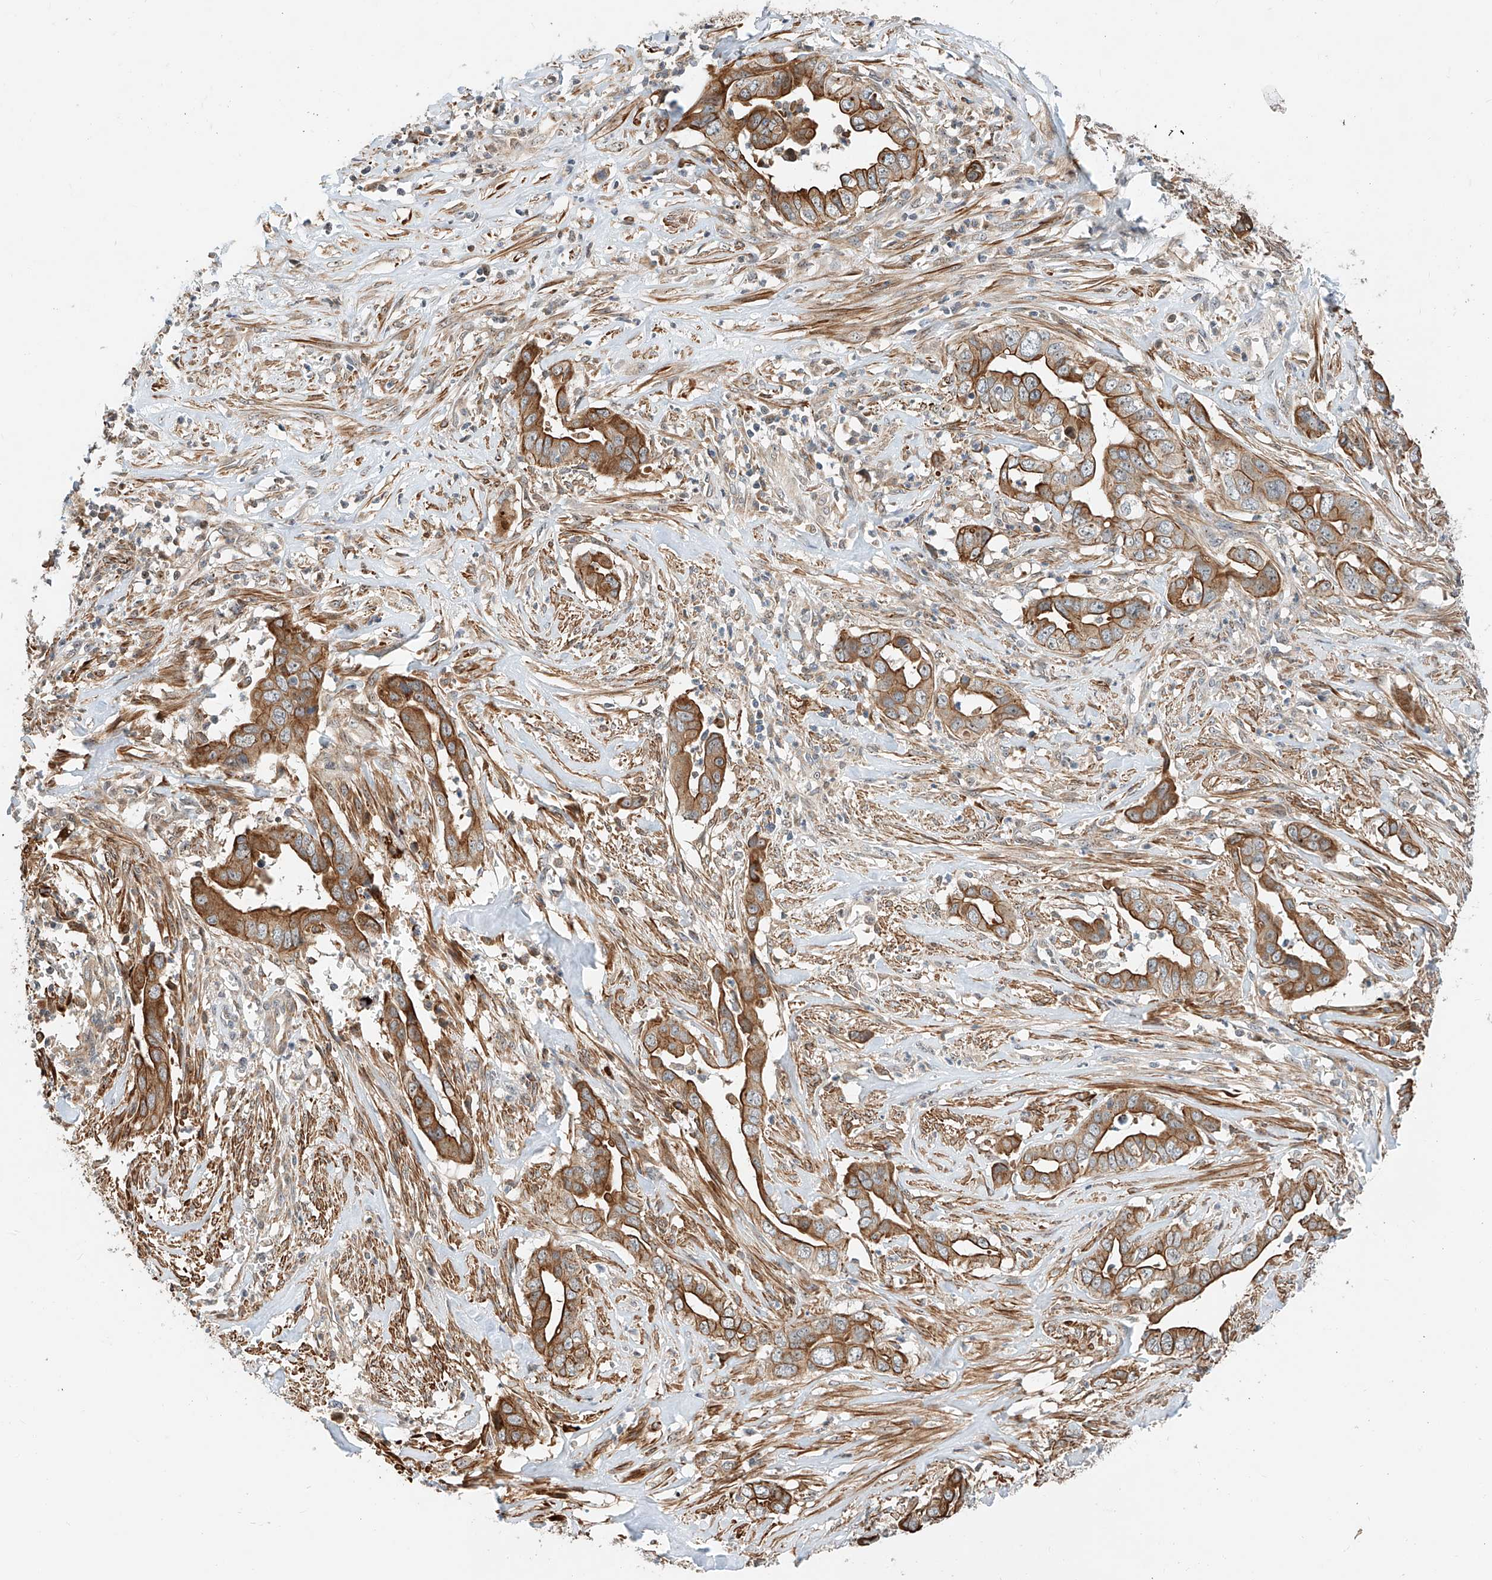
{"staining": {"intensity": "strong", "quantity": ">75%", "location": "cytoplasmic/membranous"}, "tissue": "liver cancer", "cell_type": "Tumor cells", "image_type": "cancer", "snomed": [{"axis": "morphology", "description": "Cholangiocarcinoma"}, {"axis": "topography", "description": "Liver"}], "caption": "Liver cancer was stained to show a protein in brown. There is high levels of strong cytoplasmic/membranous staining in about >75% of tumor cells. Using DAB (3,3'-diaminobenzidine) (brown) and hematoxylin (blue) stains, captured at high magnification using brightfield microscopy.", "gene": "CPAMD8", "patient": {"sex": "female", "age": 79}}